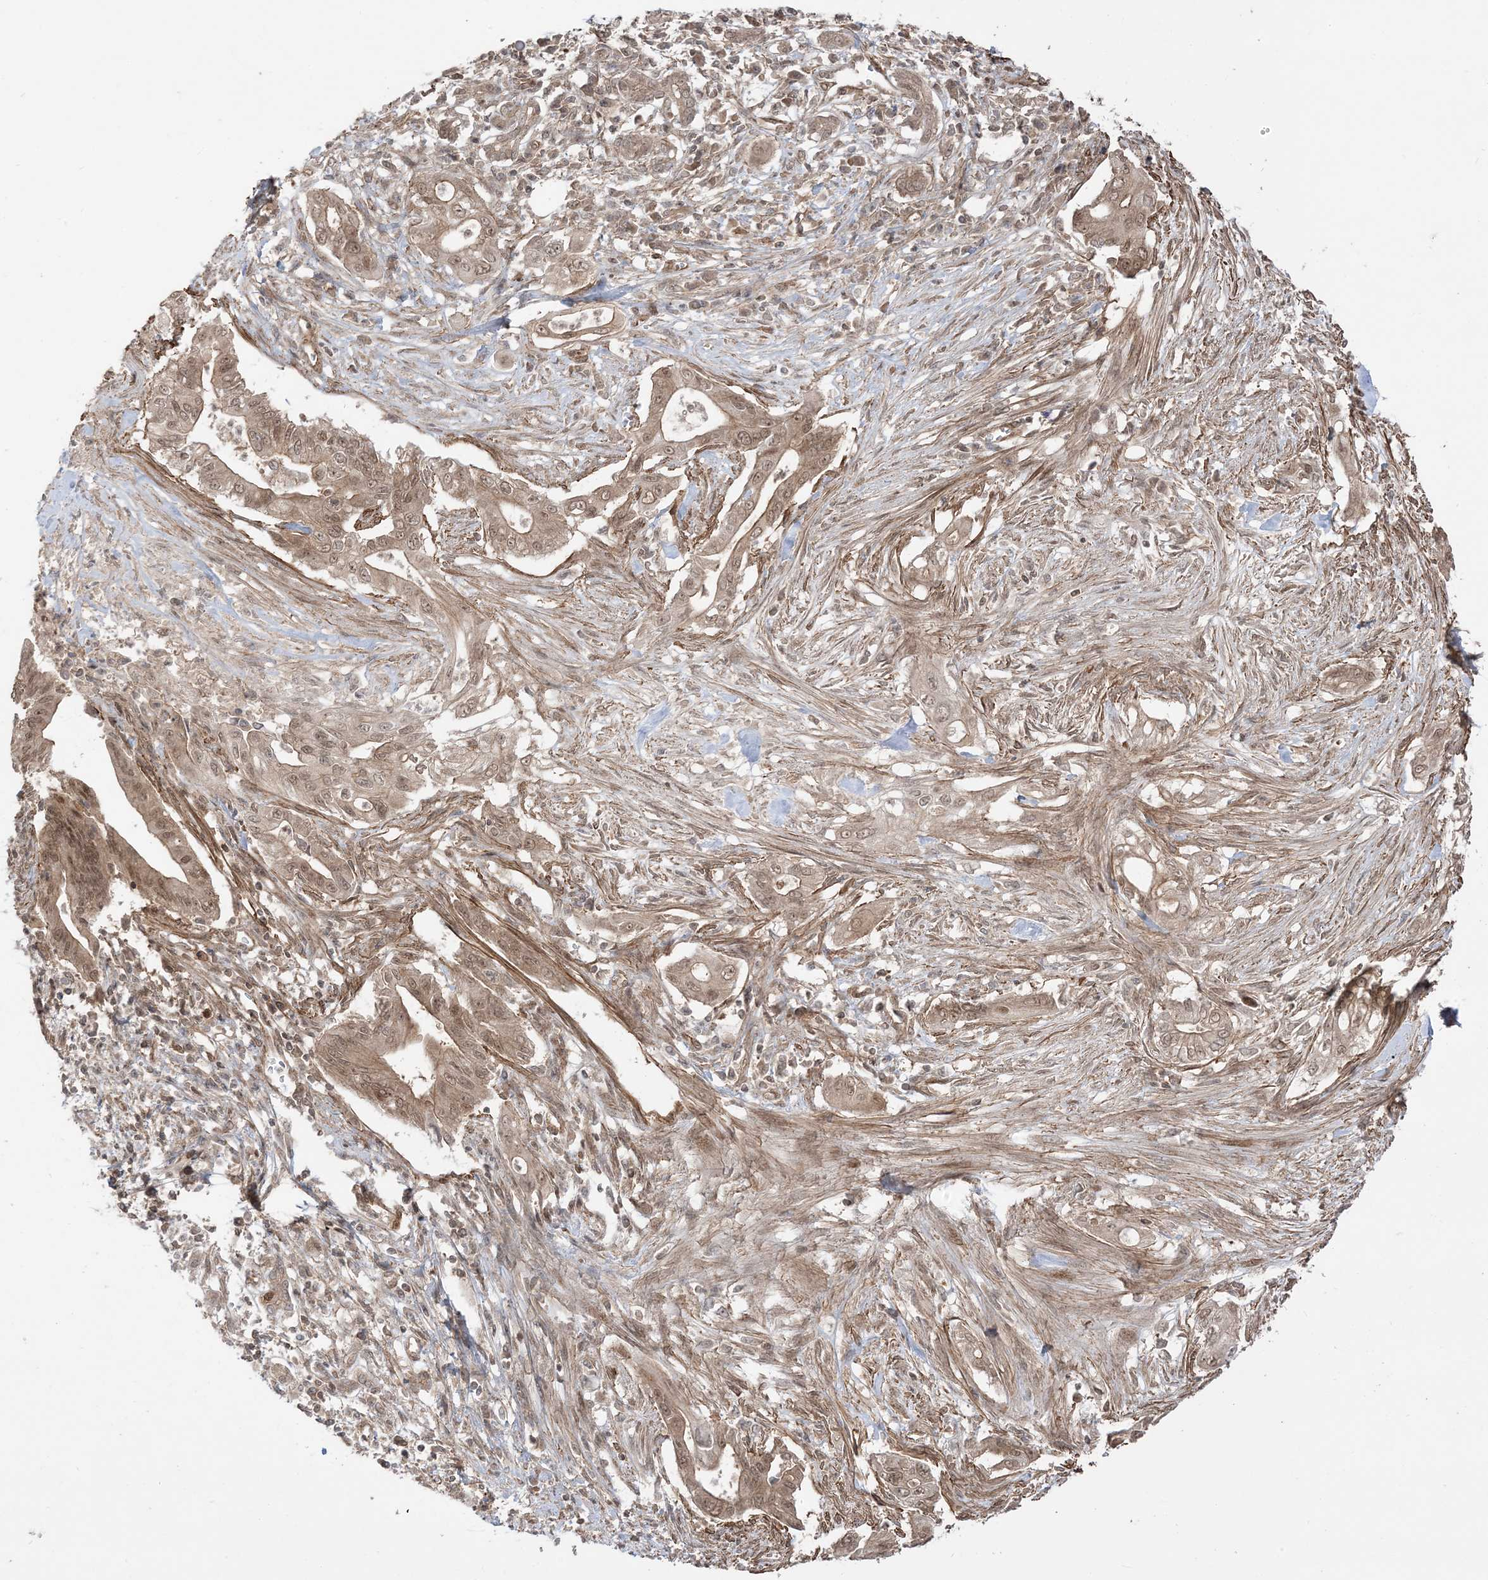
{"staining": {"intensity": "moderate", "quantity": ">75%", "location": "cytoplasmic/membranous,nuclear"}, "tissue": "pancreatic cancer", "cell_type": "Tumor cells", "image_type": "cancer", "snomed": [{"axis": "morphology", "description": "Adenocarcinoma, NOS"}, {"axis": "topography", "description": "Pancreas"}], "caption": "Brown immunohistochemical staining in pancreatic adenocarcinoma demonstrates moderate cytoplasmic/membranous and nuclear positivity in about >75% of tumor cells. (IHC, brightfield microscopy, high magnification).", "gene": "TBCC", "patient": {"sex": "male", "age": 58}}